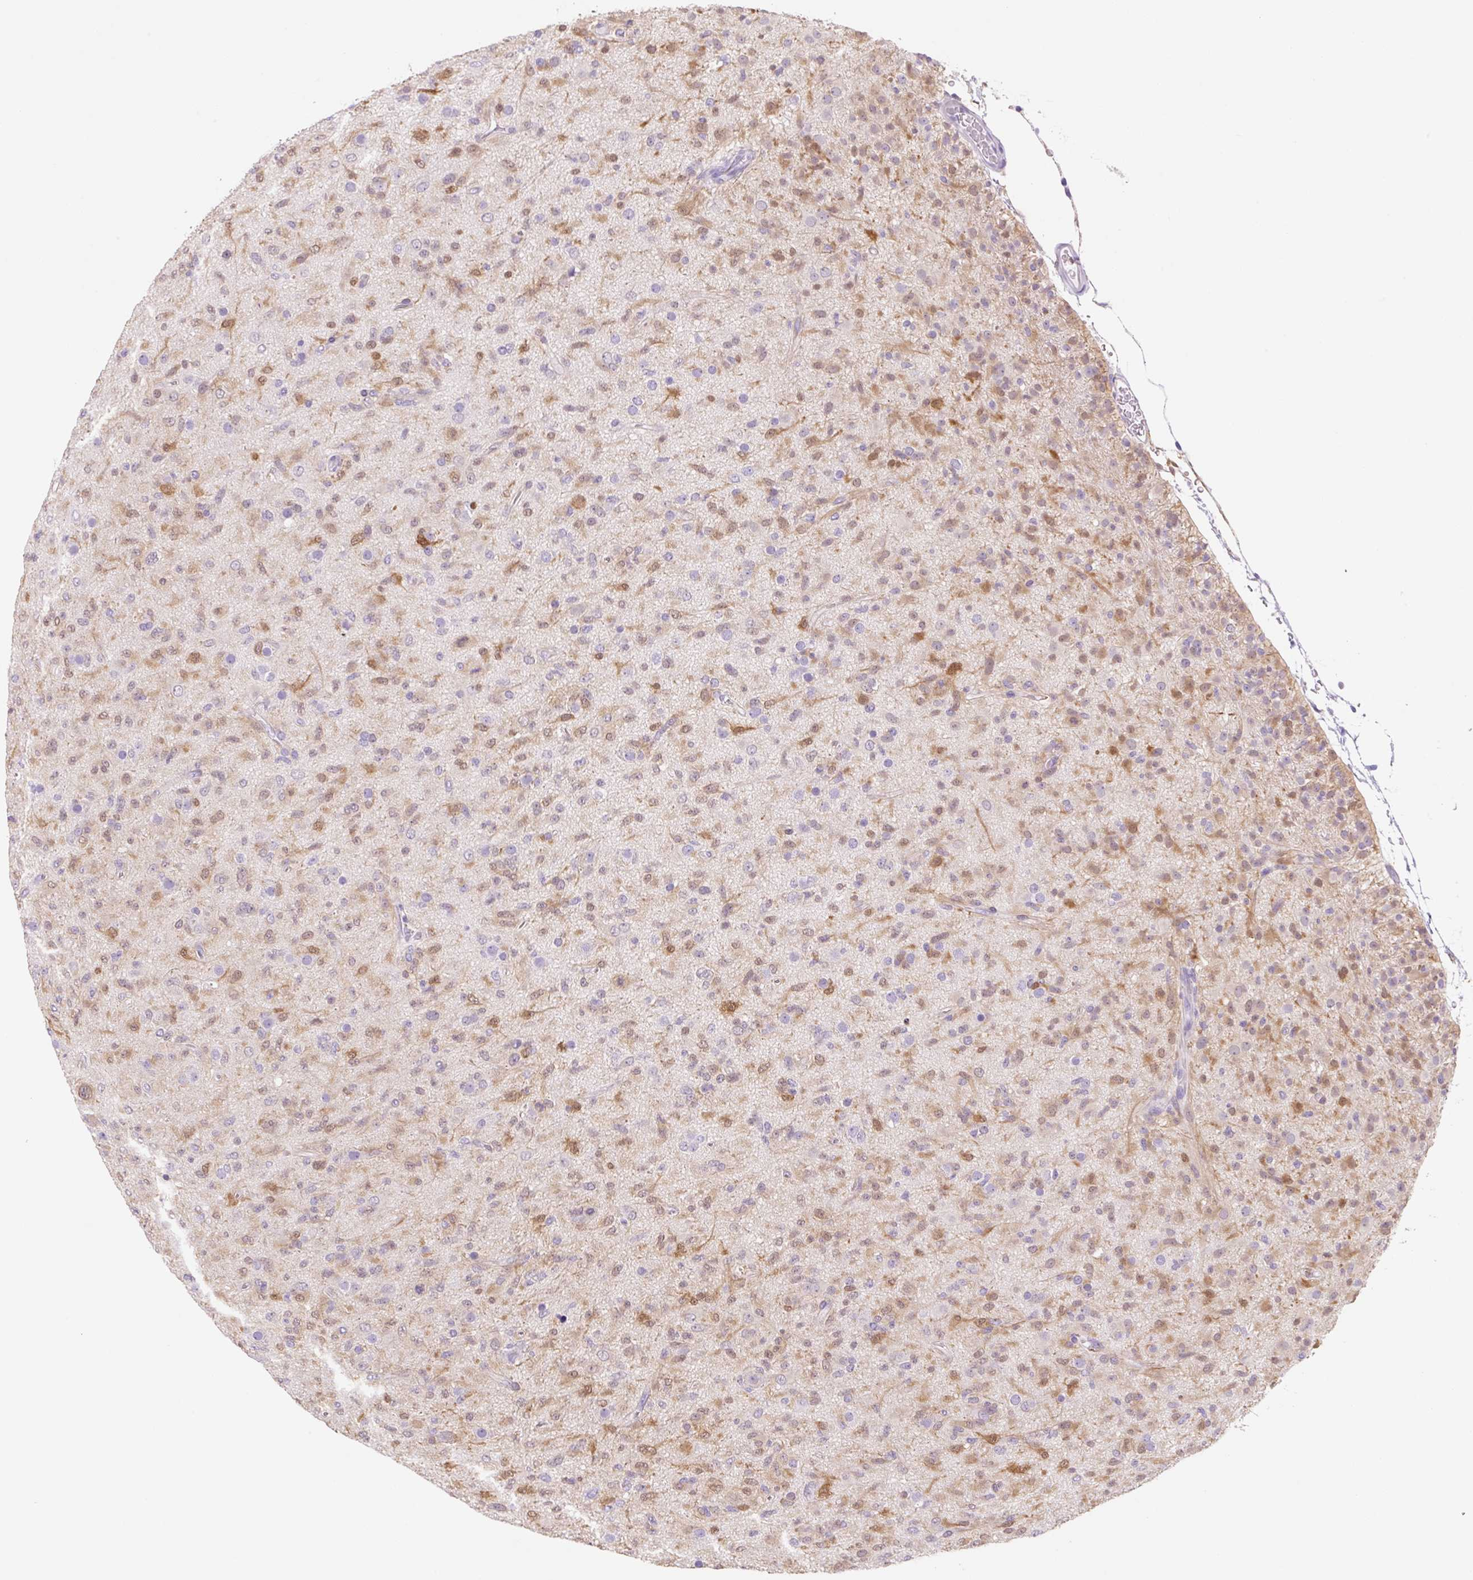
{"staining": {"intensity": "weak", "quantity": "<25%", "location": "cytoplasmic/membranous,nuclear"}, "tissue": "glioma", "cell_type": "Tumor cells", "image_type": "cancer", "snomed": [{"axis": "morphology", "description": "Glioma, malignant, Low grade"}, {"axis": "topography", "description": "Brain"}], "caption": "Histopathology image shows no significant protein expression in tumor cells of glioma.", "gene": "FABP5", "patient": {"sex": "male", "age": 65}}